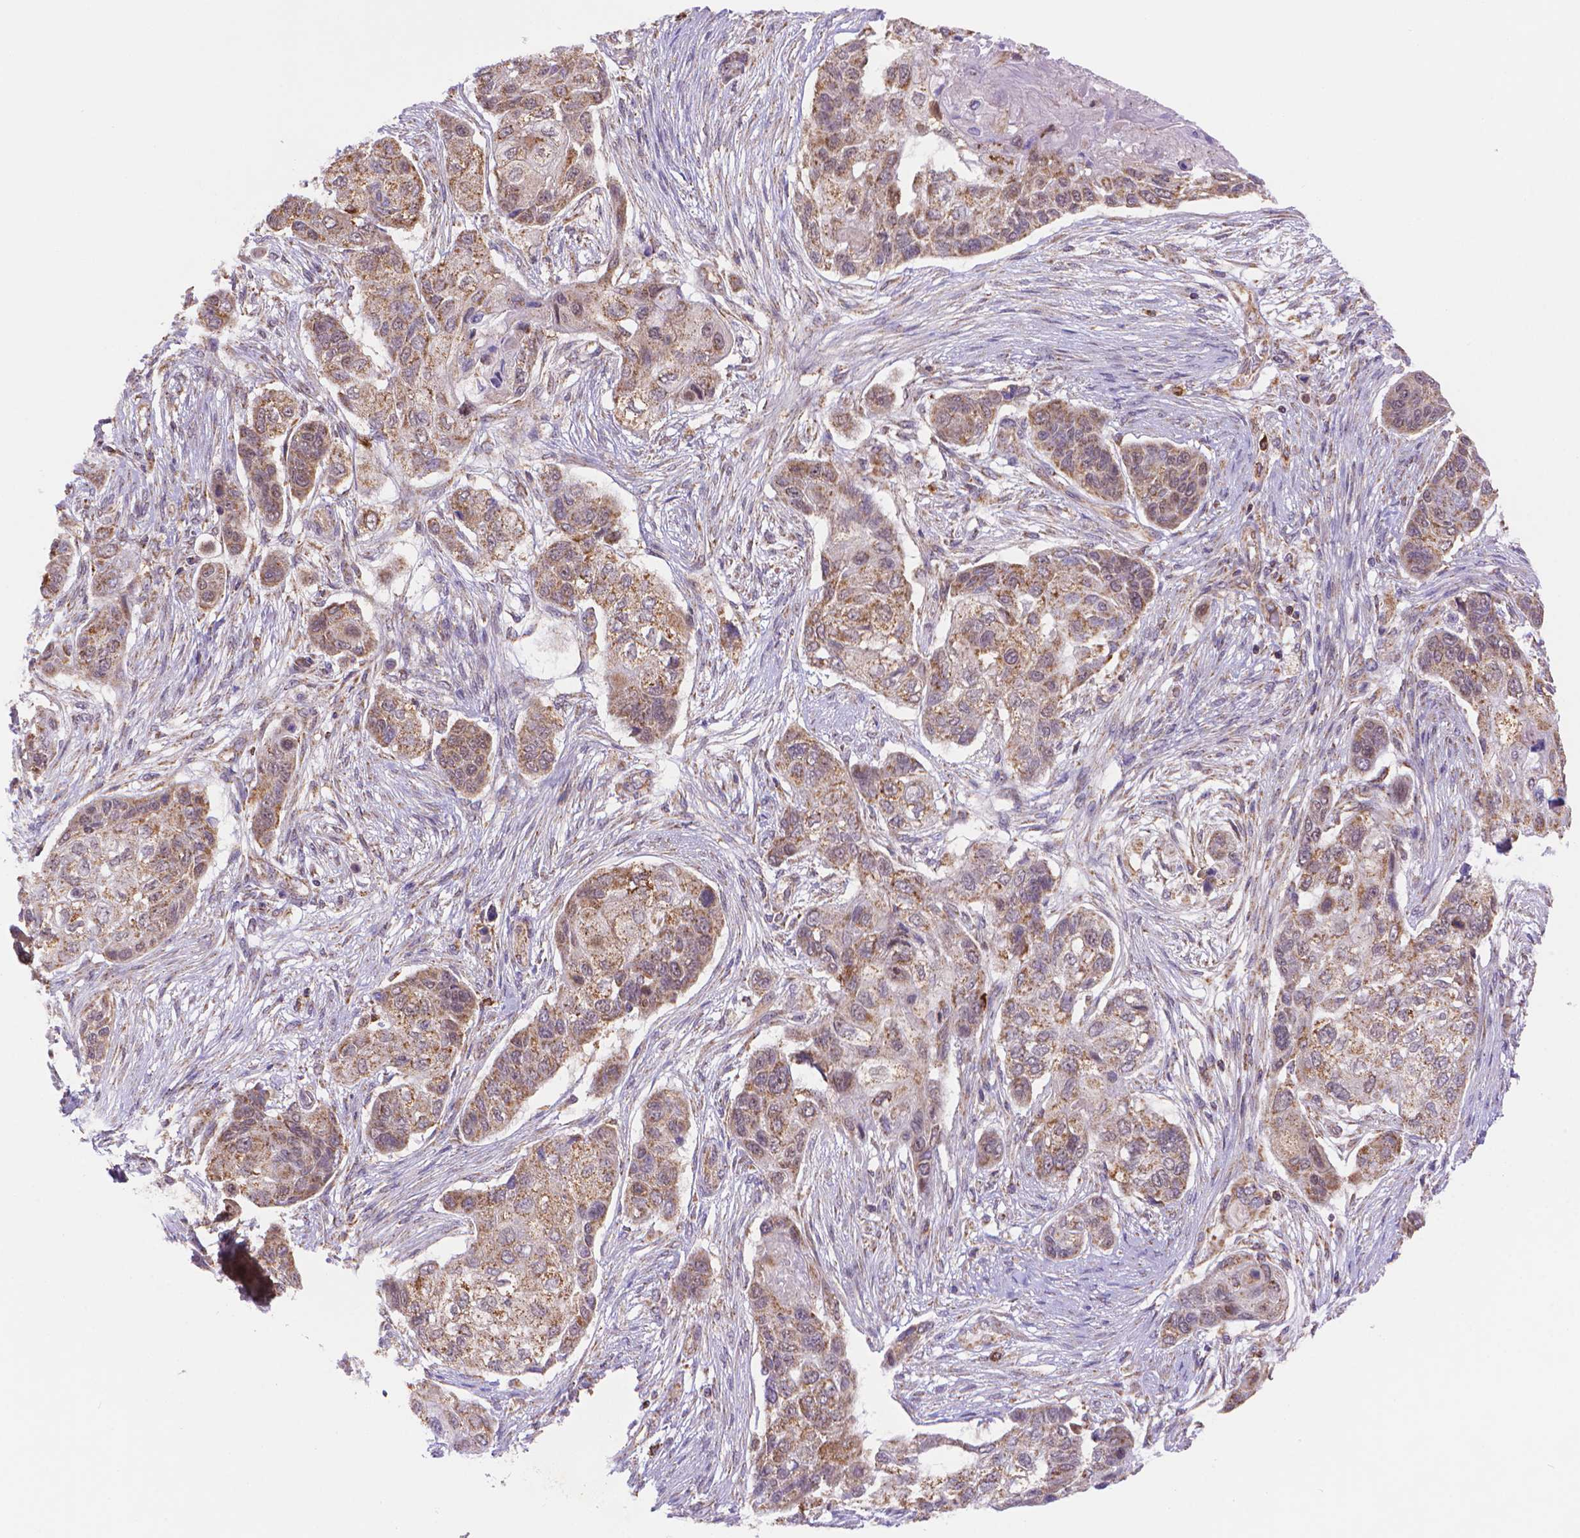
{"staining": {"intensity": "moderate", "quantity": ">75%", "location": "cytoplasmic/membranous"}, "tissue": "lung cancer", "cell_type": "Tumor cells", "image_type": "cancer", "snomed": [{"axis": "morphology", "description": "Squamous cell carcinoma, NOS"}, {"axis": "topography", "description": "Lung"}], "caption": "Immunohistochemistry (IHC) histopathology image of neoplastic tissue: human squamous cell carcinoma (lung) stained using immunohistochemistry exhibits medium levels of moderate protein expression localized specifically in the cytoplasmic/membranous of tumor cells, appearing as a cytoplasmic/membranous brown color.", "gene": "CYYR1", "patient": {"sex": "male", "age": 69}}